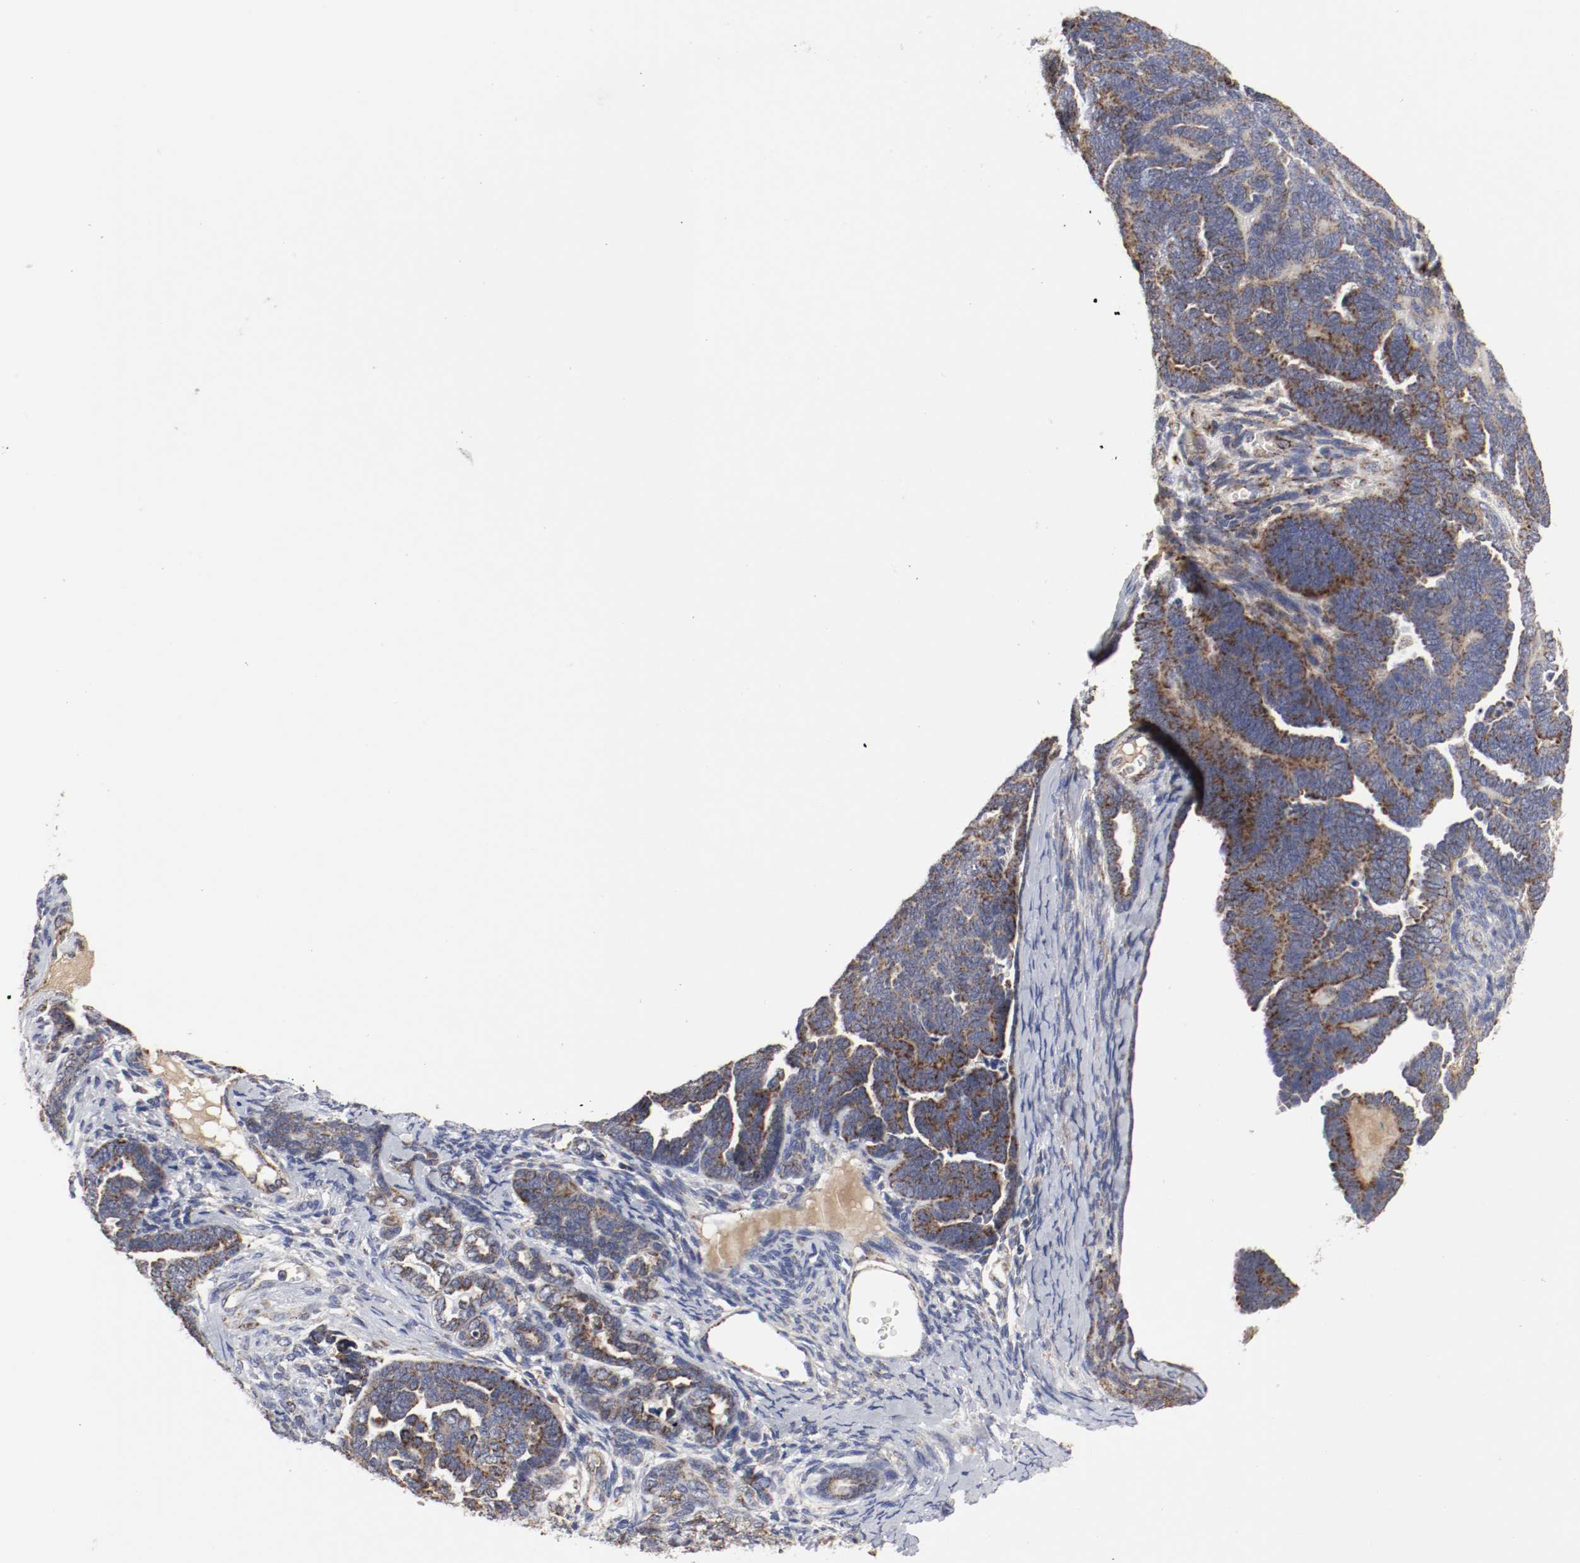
{"staining": {"intensity": "moderate", "quantity": ">75%", "location": "cytoplasmic/membranous"}, "tissue": "endometrial cancer", "cell_type": "Tumor cells", "image_type": "cancer", "snomed": [{"axis": "morphology", "description": "Neoplasm, malignant, NOS"}, {"axis": "topography", "description": "Endometrium"}], "caption": "Immunohistochemical staining of endometrial cancer (neoplasm (malignant)) shows medium levels of moderate cytoplasmic/membranous protein staining in about >75% of tumor cells. Nuclei are stained in blue.", "gene": "AFG3L2", "patient": {"sex": "female", "age": 74}}